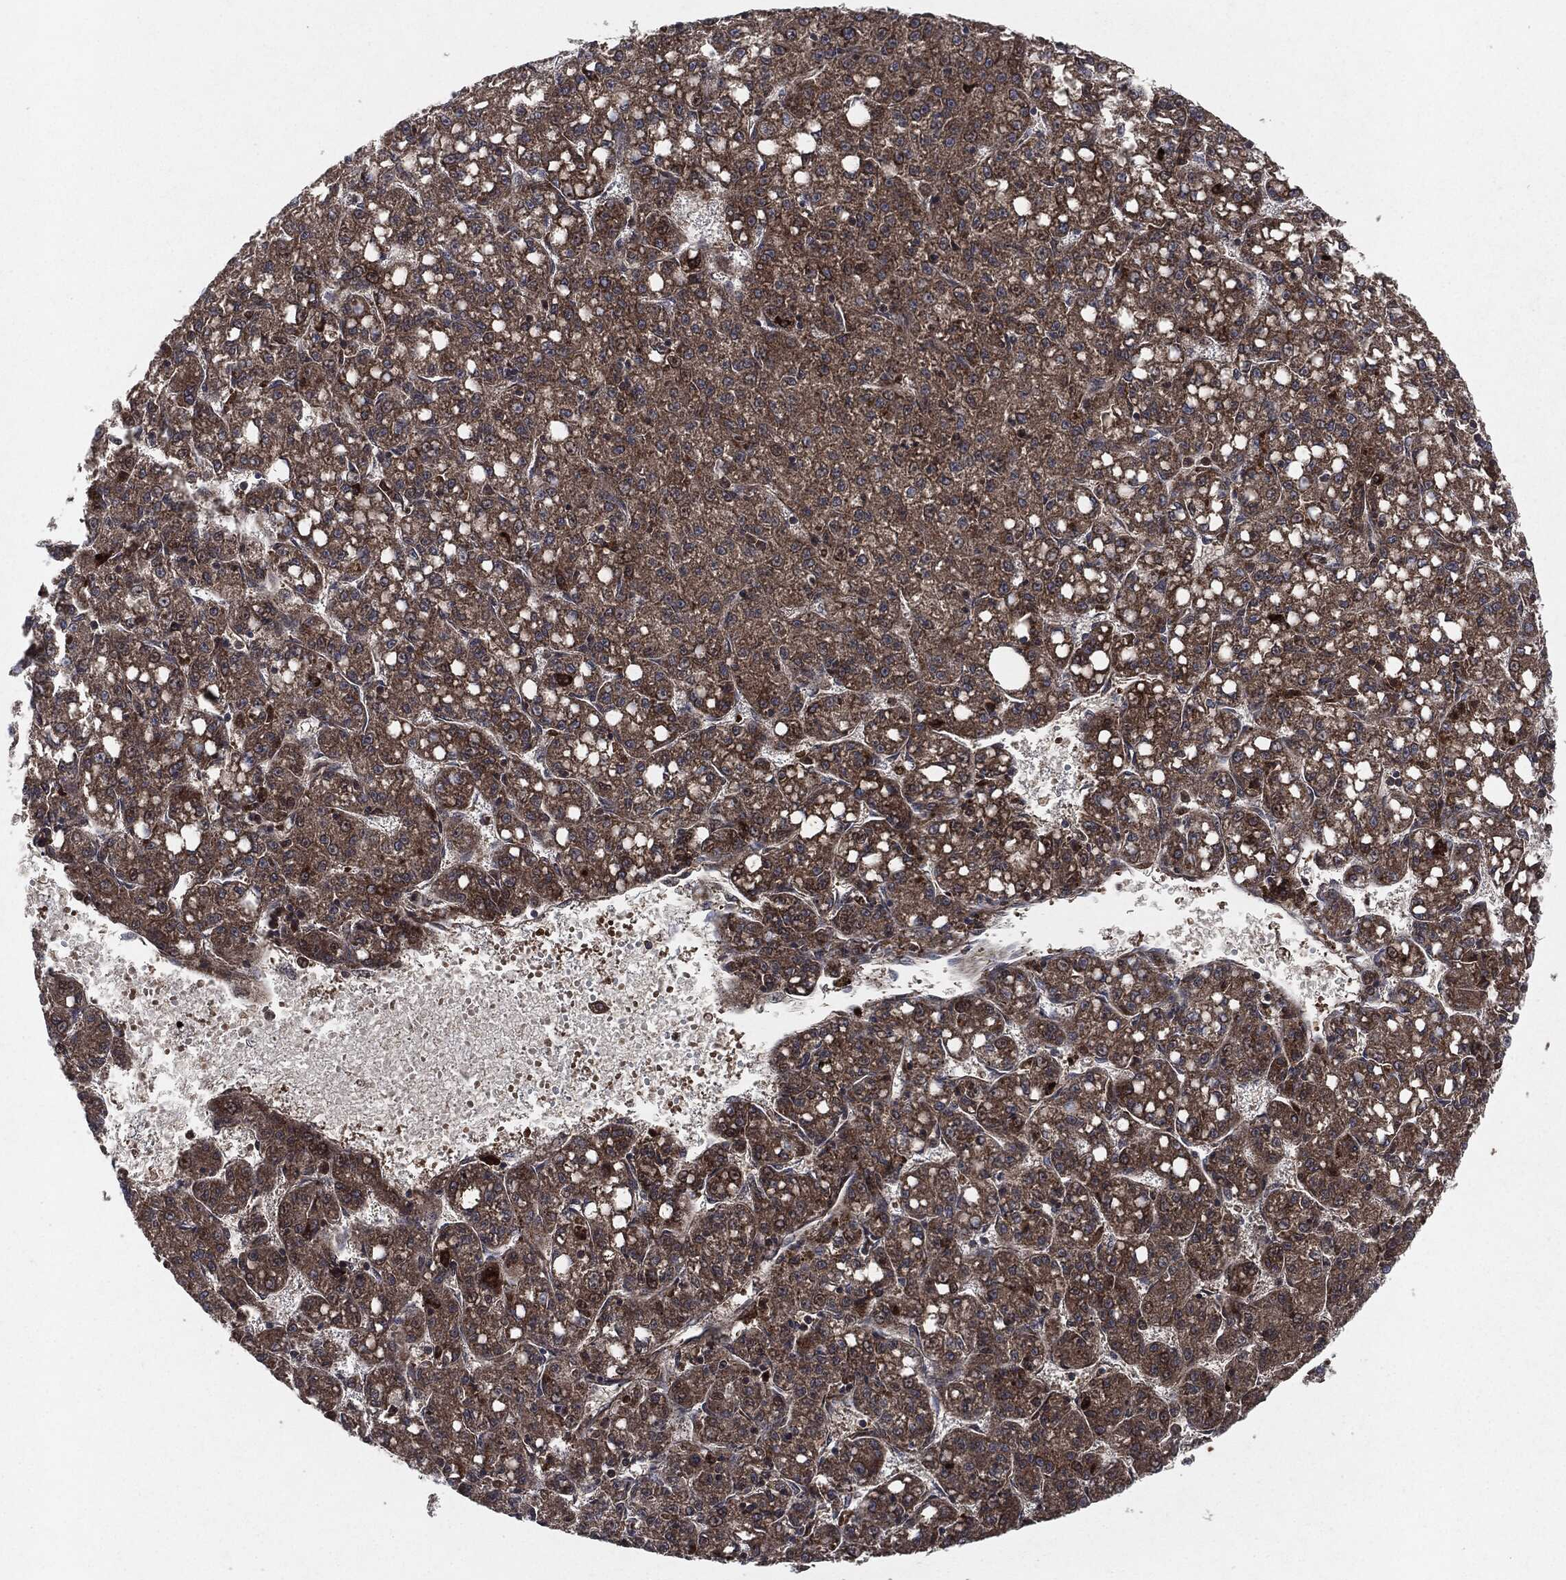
{"staining": {"intensity": "strong", "quantity": "25%-75%", "location": "cytoplasmic/membranous"}, "tissue": "liver cancer", "cell_type": "Tumor cells", "image_type": "cancer", "snomed": [{"axis": "morphology", "description": "Carcinoma, Hepatocellular, NOS"}, {"axis": "topography", "description": "Liver"}], "caption": "A high amount of strong cytoplasmic/membranous expression is appreciated in about 25%-75% of tumor cells in liver hepatocellular carcinoma tissue. The staining was performed using DAB (3,3'-diaminobenzidine) to visualize the protein expression in brown, while the nuclei were stained in blue with hematoxylin (Magnification: 20x).", "gene": "RAF1", "patient": {"sex": "female", "age": 65}}